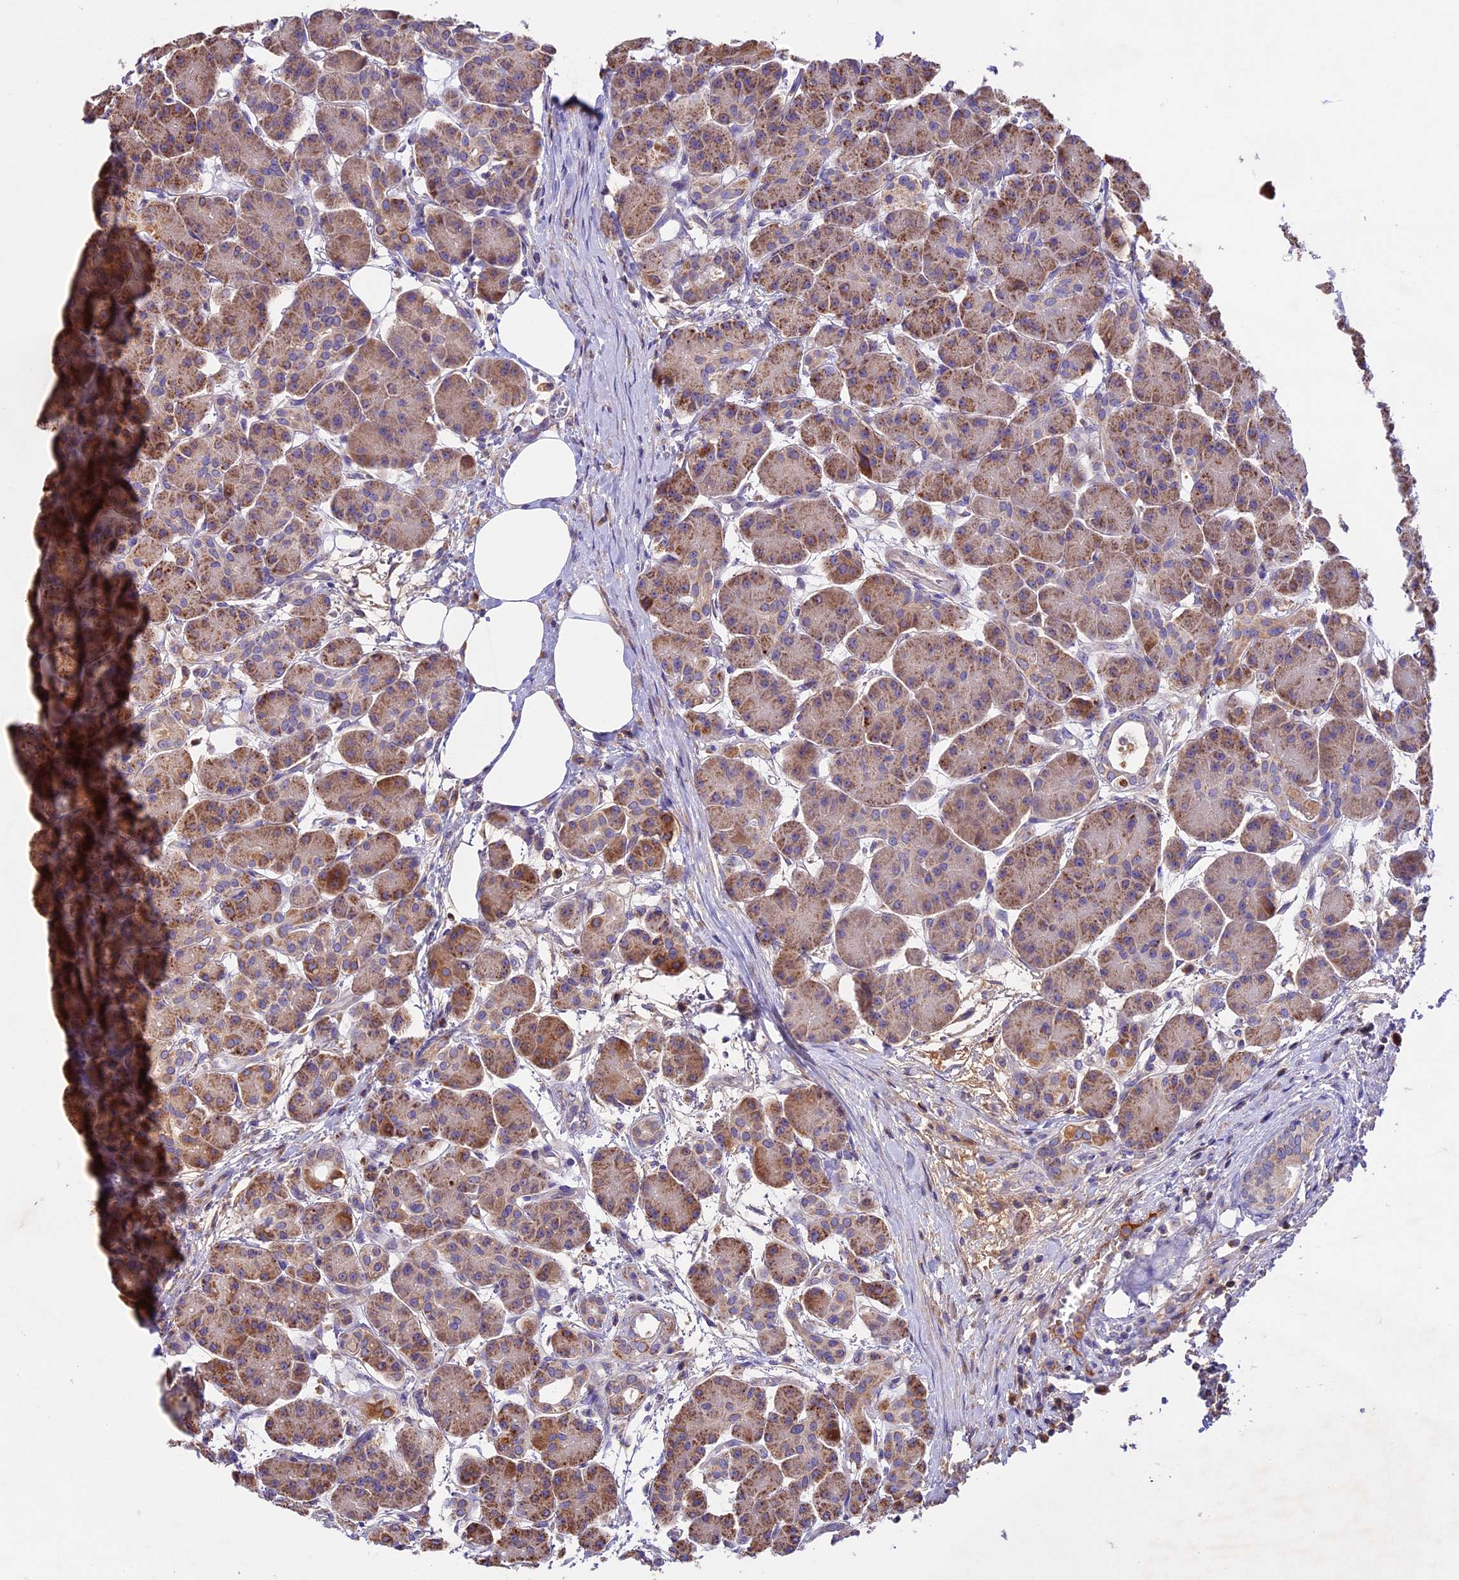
{"staining": {"intensity": "moderate", "quantity": ">75%", "location": "cytoplasmic/membranous"}, "tissue": "pancreas", "cell_type": "Exocrine glandular cells", "image_type": "normal", "snomed": [{"axis": "morphology", "description": "Normal tissue, NOS"}, {"axis": "topography", "description": "Pancreas"}], "caption": "Exocrine glandular cells demonstrate medium levels of moderate cytoplasmic/membranous positivity in approximately >75% of cells in unremarkable human pancreas. Ihc stains the protein of interest in brown and the nuclei are stained blue.", "gene": "OCEL1", "patient": {"sex": "male", "age": 63}}